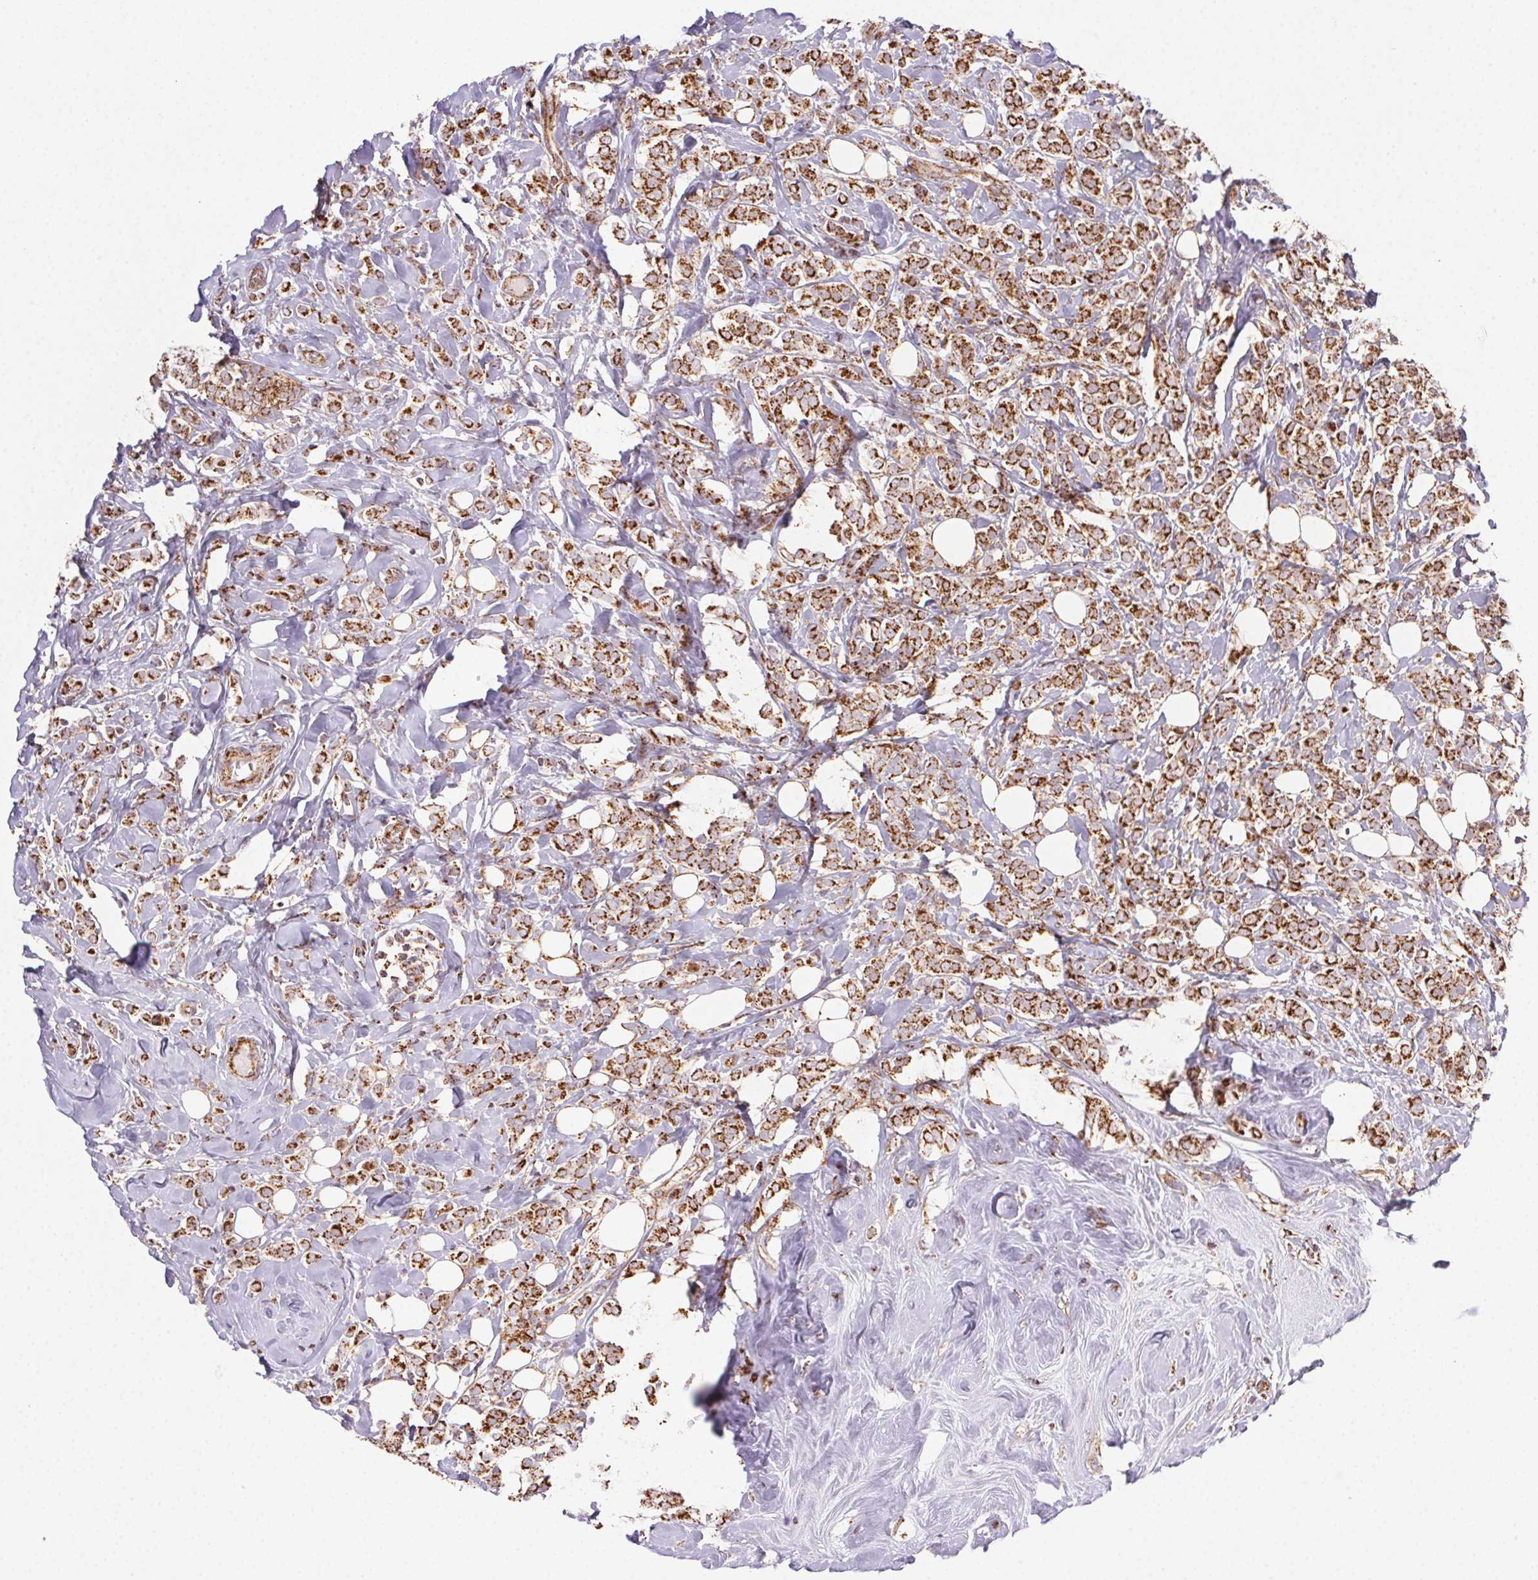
{"staining": {"intensity": "strong", "quantity": ">75%", "location": "cytoplasmic/membranous"}, "tissue": "breast cancer", "cell_type": "Tumor cells", "image_type": "cancer", "snomed": [{"axis": "morphology", "description": "Lobular carcinoma"}, {"axis": "topography", "description": "Breast"}], "caption": "Human lobular carcinoma (breast) stained for a protein (brown) exhibits strong cytoplasmic/membranous positive positivity in about >75% of tumor cells.", "gene": "CLPB", "patient": {"sex": "female", "age": 49}}